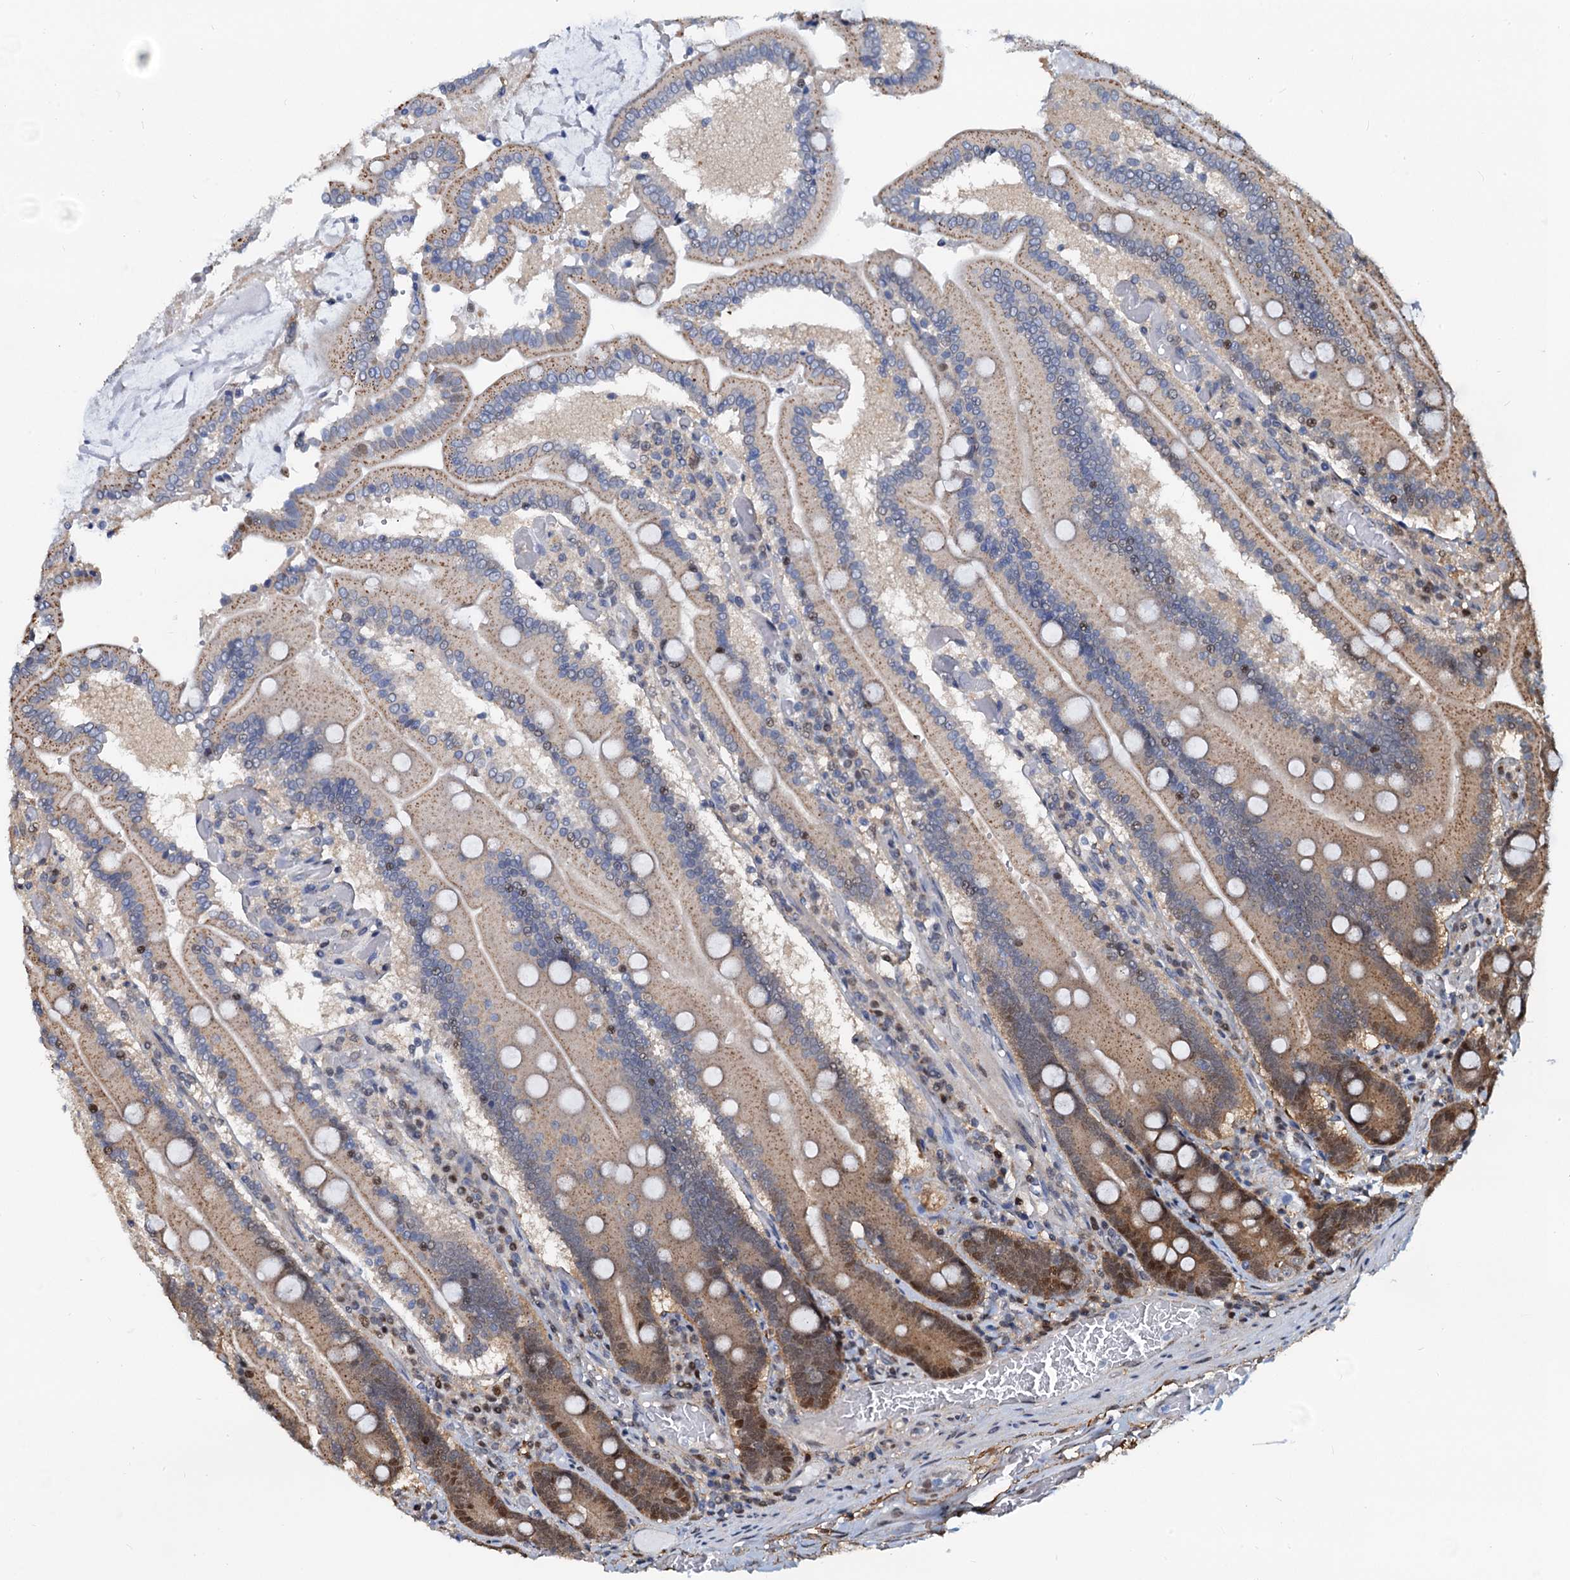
{"staining": {"intensity": "moderate", "quantity": "25%-75%", "location": "cytoplasmic/membranous,nuclear"}, "tissue": "duodenum", "cell_type": "Glandular cells", "image_type": "normal", "snomed": [{"axis": "morphology", "description": "Normal tissue, NOS"}, {"axis": "topography", "description": "Duodenum"}], "caption": "Brown immunohistochemical staining in benign duodenum exhibits moderate cytoplasmic/membranous,nuclear positivity in about 25%-75% of glandular cells.", "gene": "PTGES3", "patient": {"sex": "female", "age": 62}}